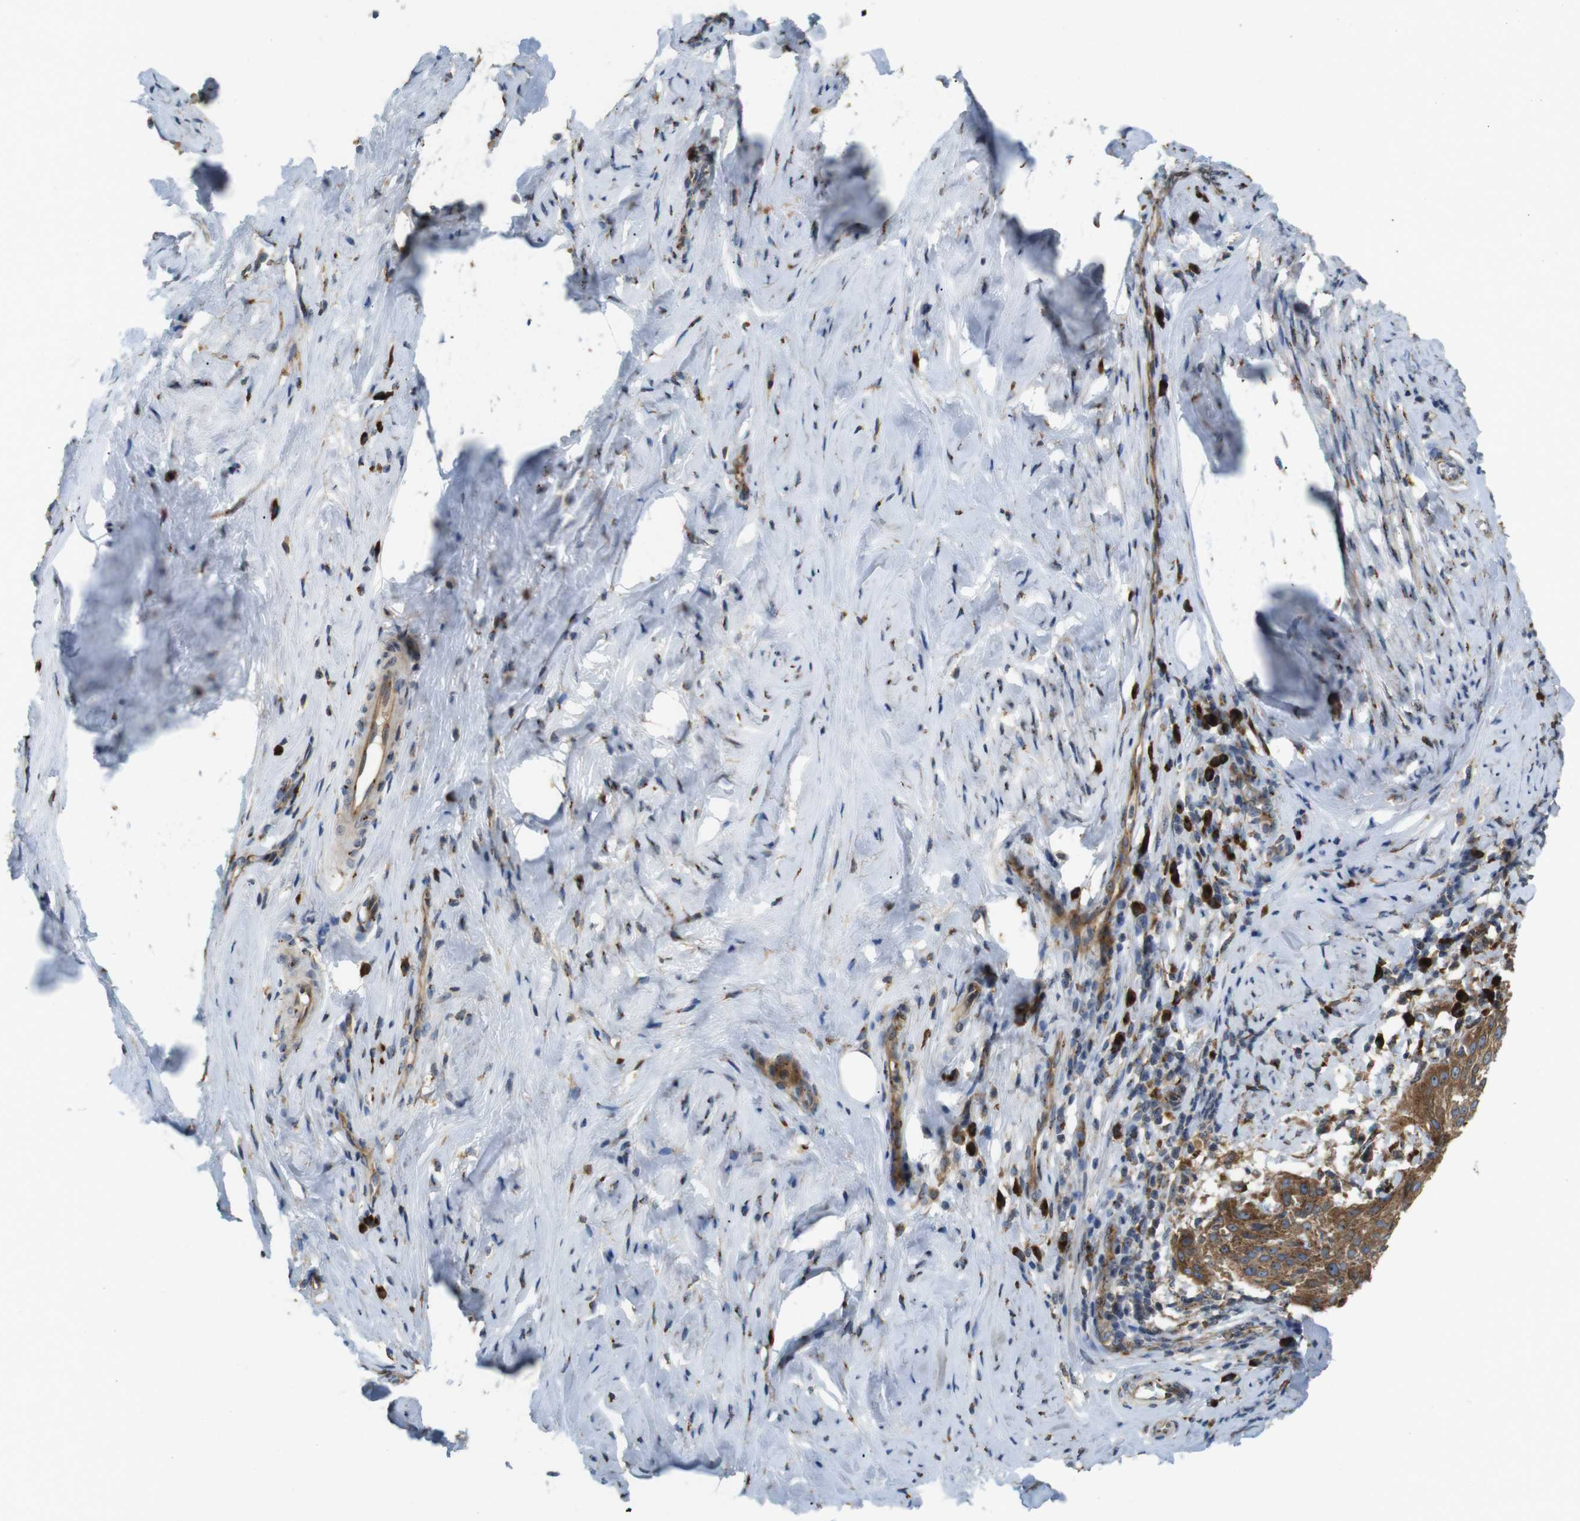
{"staining": {"intensity": "moderate", "quantity": ">75%", "location": "cytoplasmic/membranous"}, "tissue": "cervical cancer", "cell_type": "Tumor cells", "image_type": "cancer", "snomed": [{"axis": "morphology", "description": "Squamous cell carcinoma, NOS"}, {"axis": "topography", "description": "Cervix"}], "caption": "This is an image of immunohistochemistry (IHC) staining of cervical cancer (squamous cell carcinoma), which shows moderate expression in the cytoplasmic/membranous of tumor cells.", "gene": "TMEM143", "patient": {"sex": "female", "age": 51}}